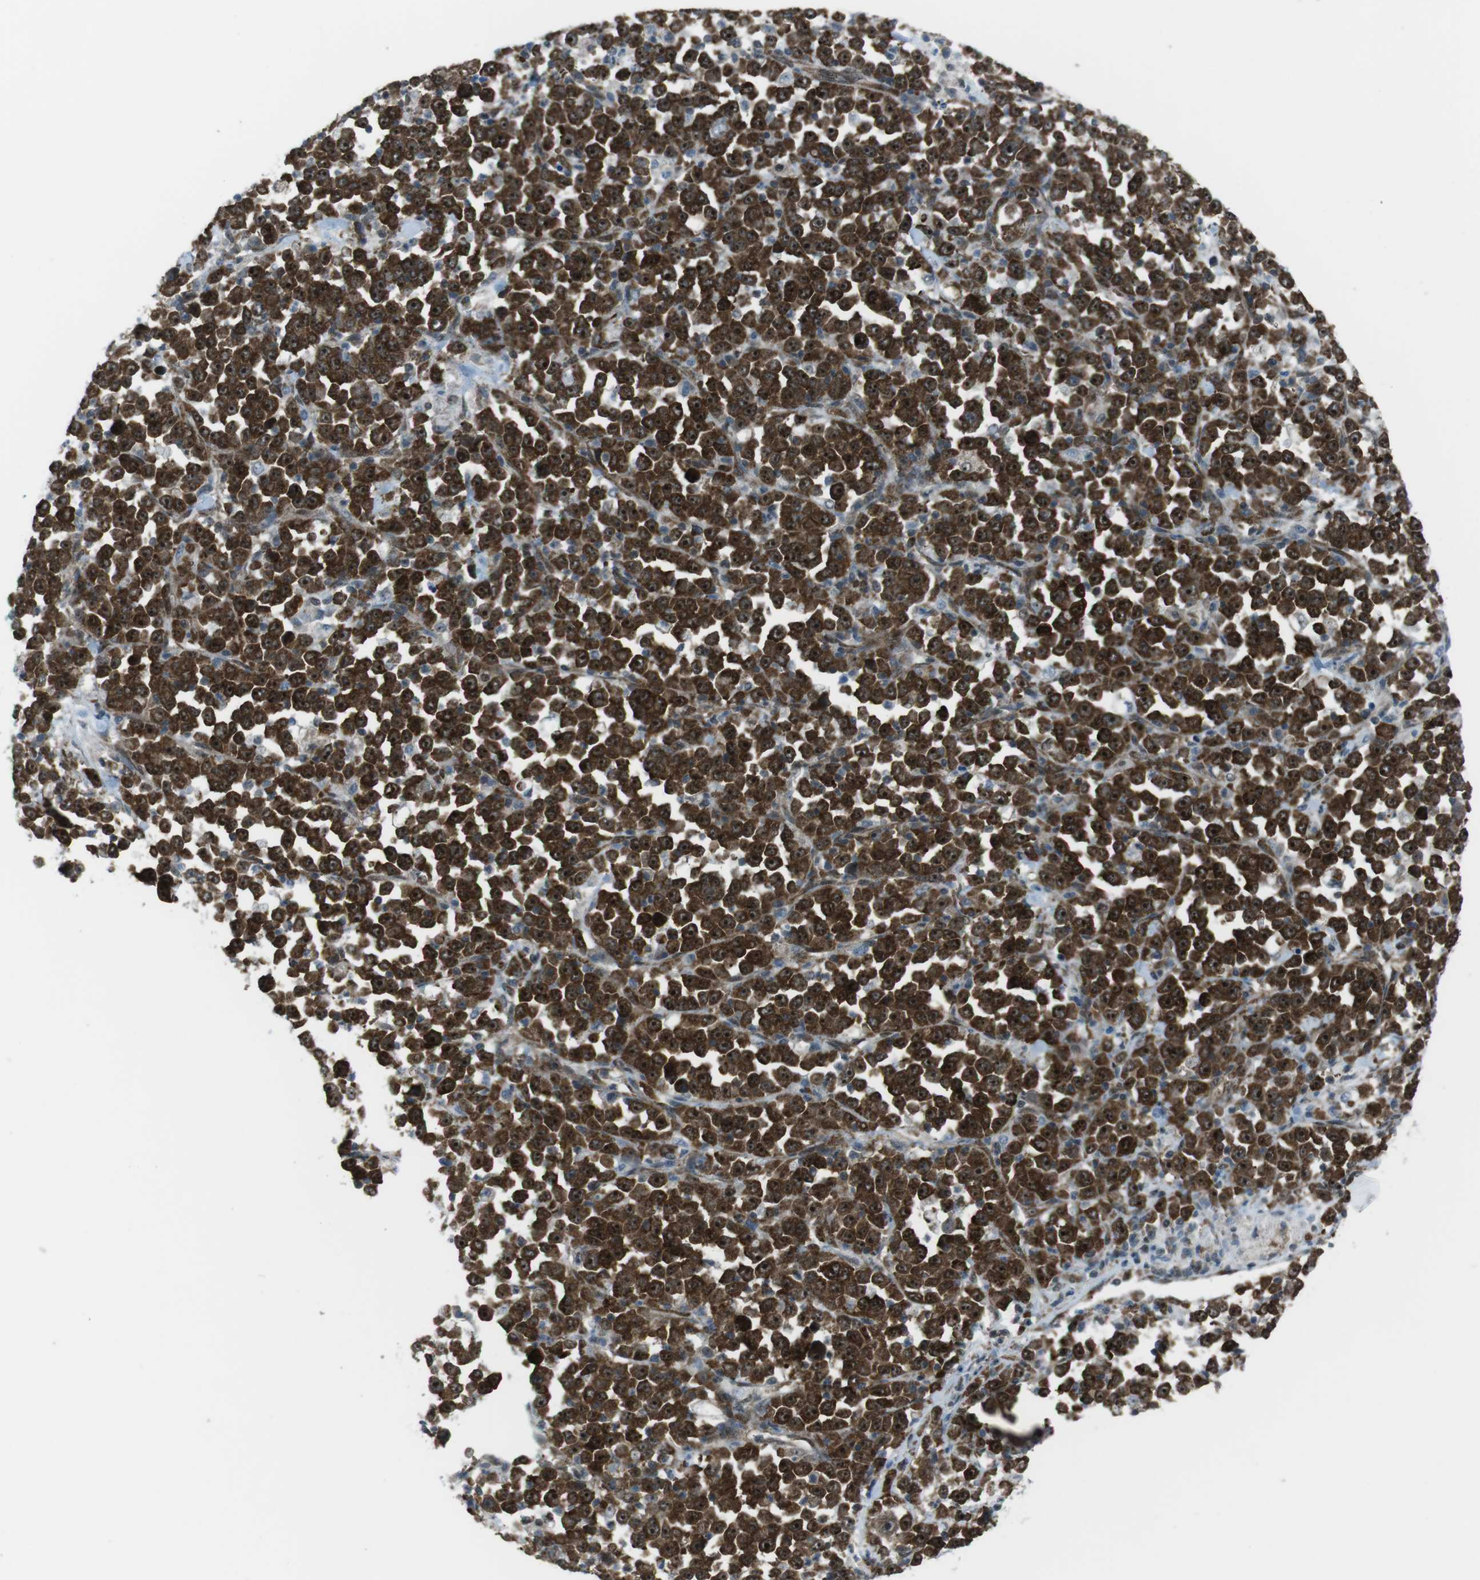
{"staining": {"intensity": "strong", "quantity": ">75%", "location": "cytoplasmic/membranous,nuclear"}, "tissue": "stomach cancer", "cell_type": "Tumor cells", "image_type": "cancer", "snomed": [{"axis": "morphology", "description": "Normal tissue, NOS"}, {"axis": "morphology", "description": "Adenocarcinoma, NOS"}, {"axis": "topography", "description": "Stomach, upper"}, {"axis": "topography", "description": "Stomach"}], "caption": "Strong cytoplasmic/membranous and nuclear protein expression is present in about >75% of tumor cells in stomach cancer (adenocarcinoma).", "gene": "CSNK1D", "patient": {"sex": "male", "age": 59}}